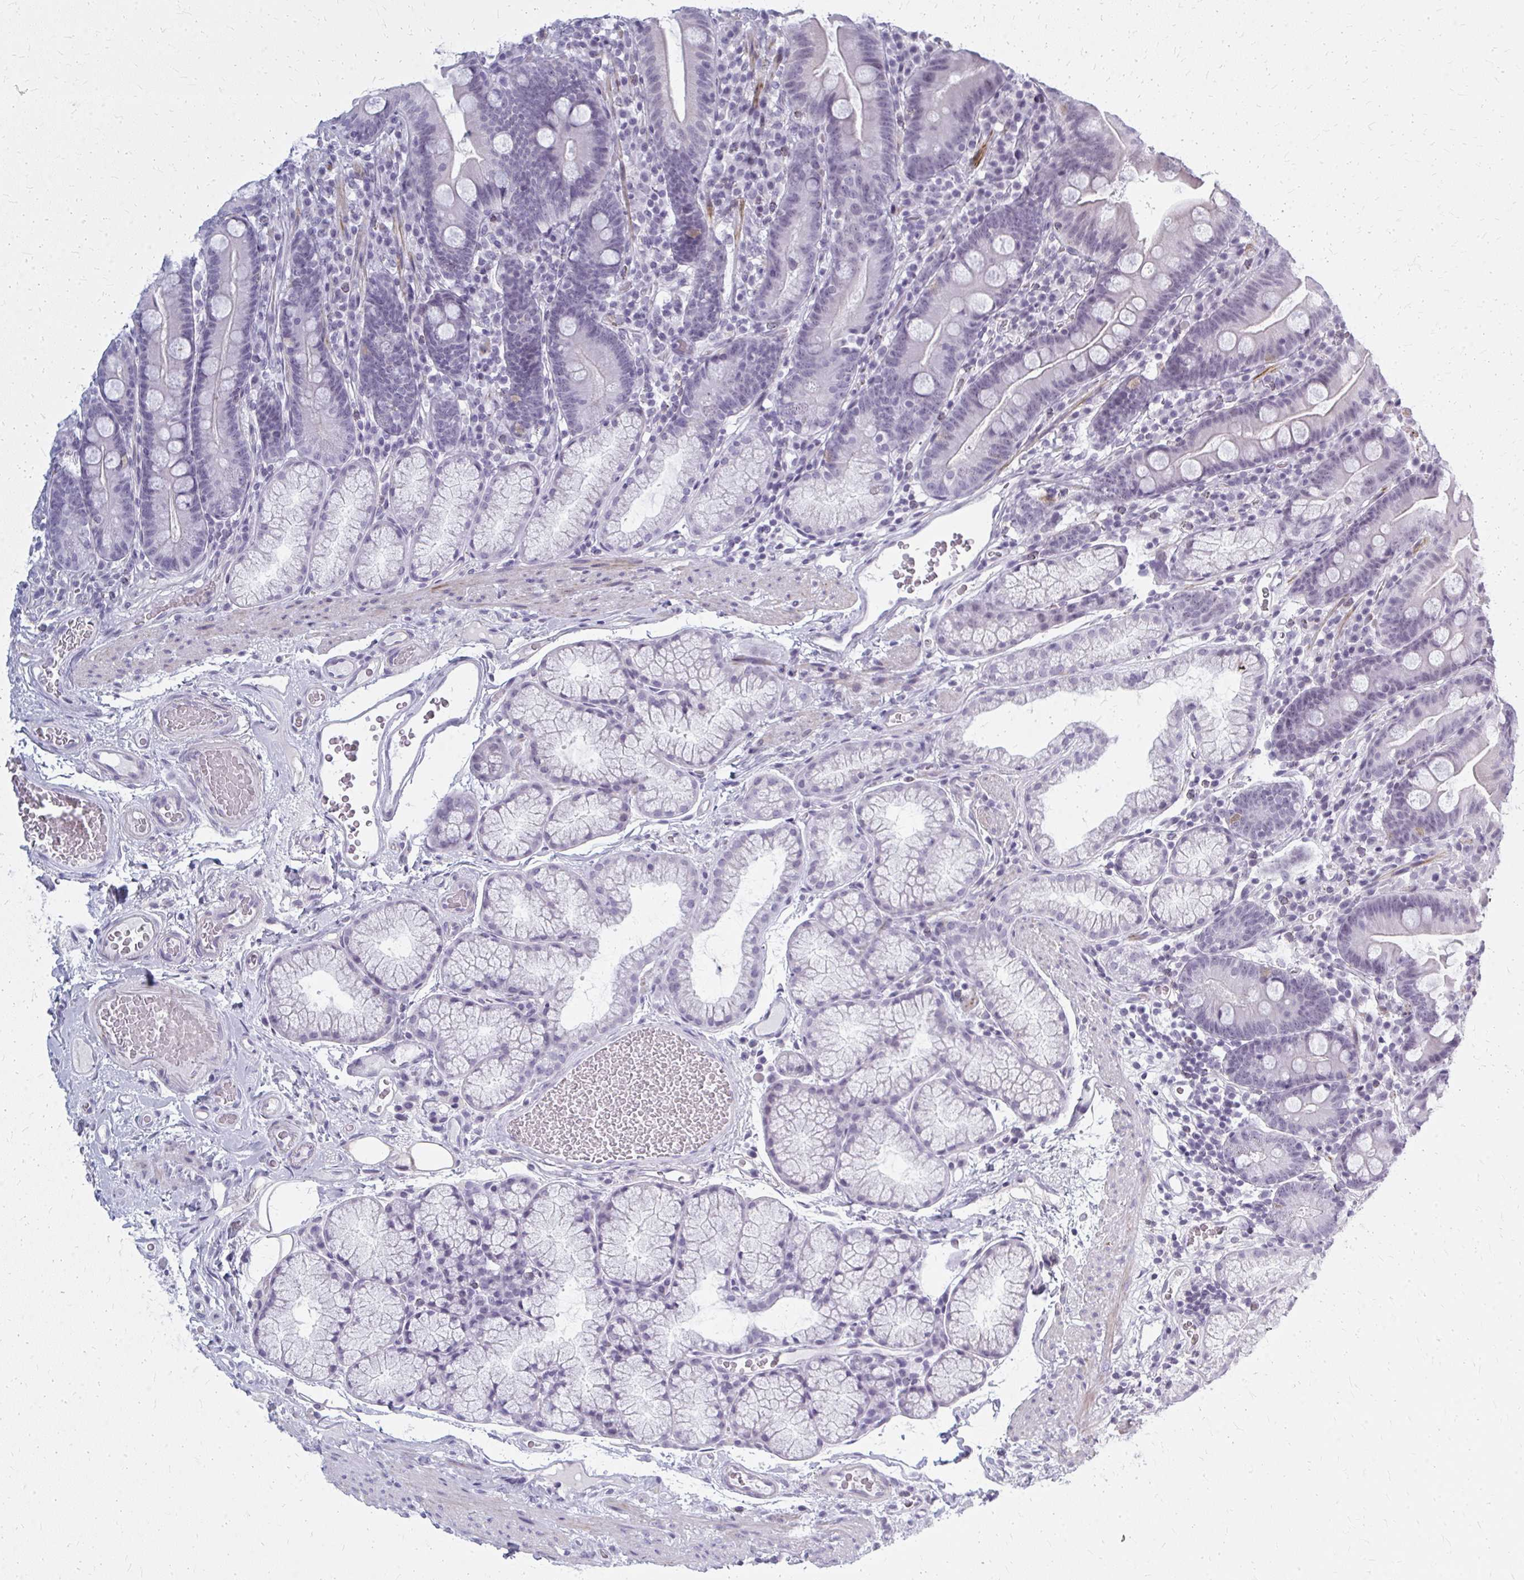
{"staining": {"intensity": "negative", "quantity": "none", "location": "none"}, "tissue": "duodenum", "cell_type": "Glandular cells", "image_type": "normal", "snomed": [{"axis": "morphology", "description": "Normal tissue, NOS"}, {"axis": "topography", "description": "Duodenum"}], "caption": "Immunohistochemical staining of normal duodenum exhibits no significant expression in glandular cells.", "gene": "CASQ2", "patient": {"sex": "female", "age": 67}}